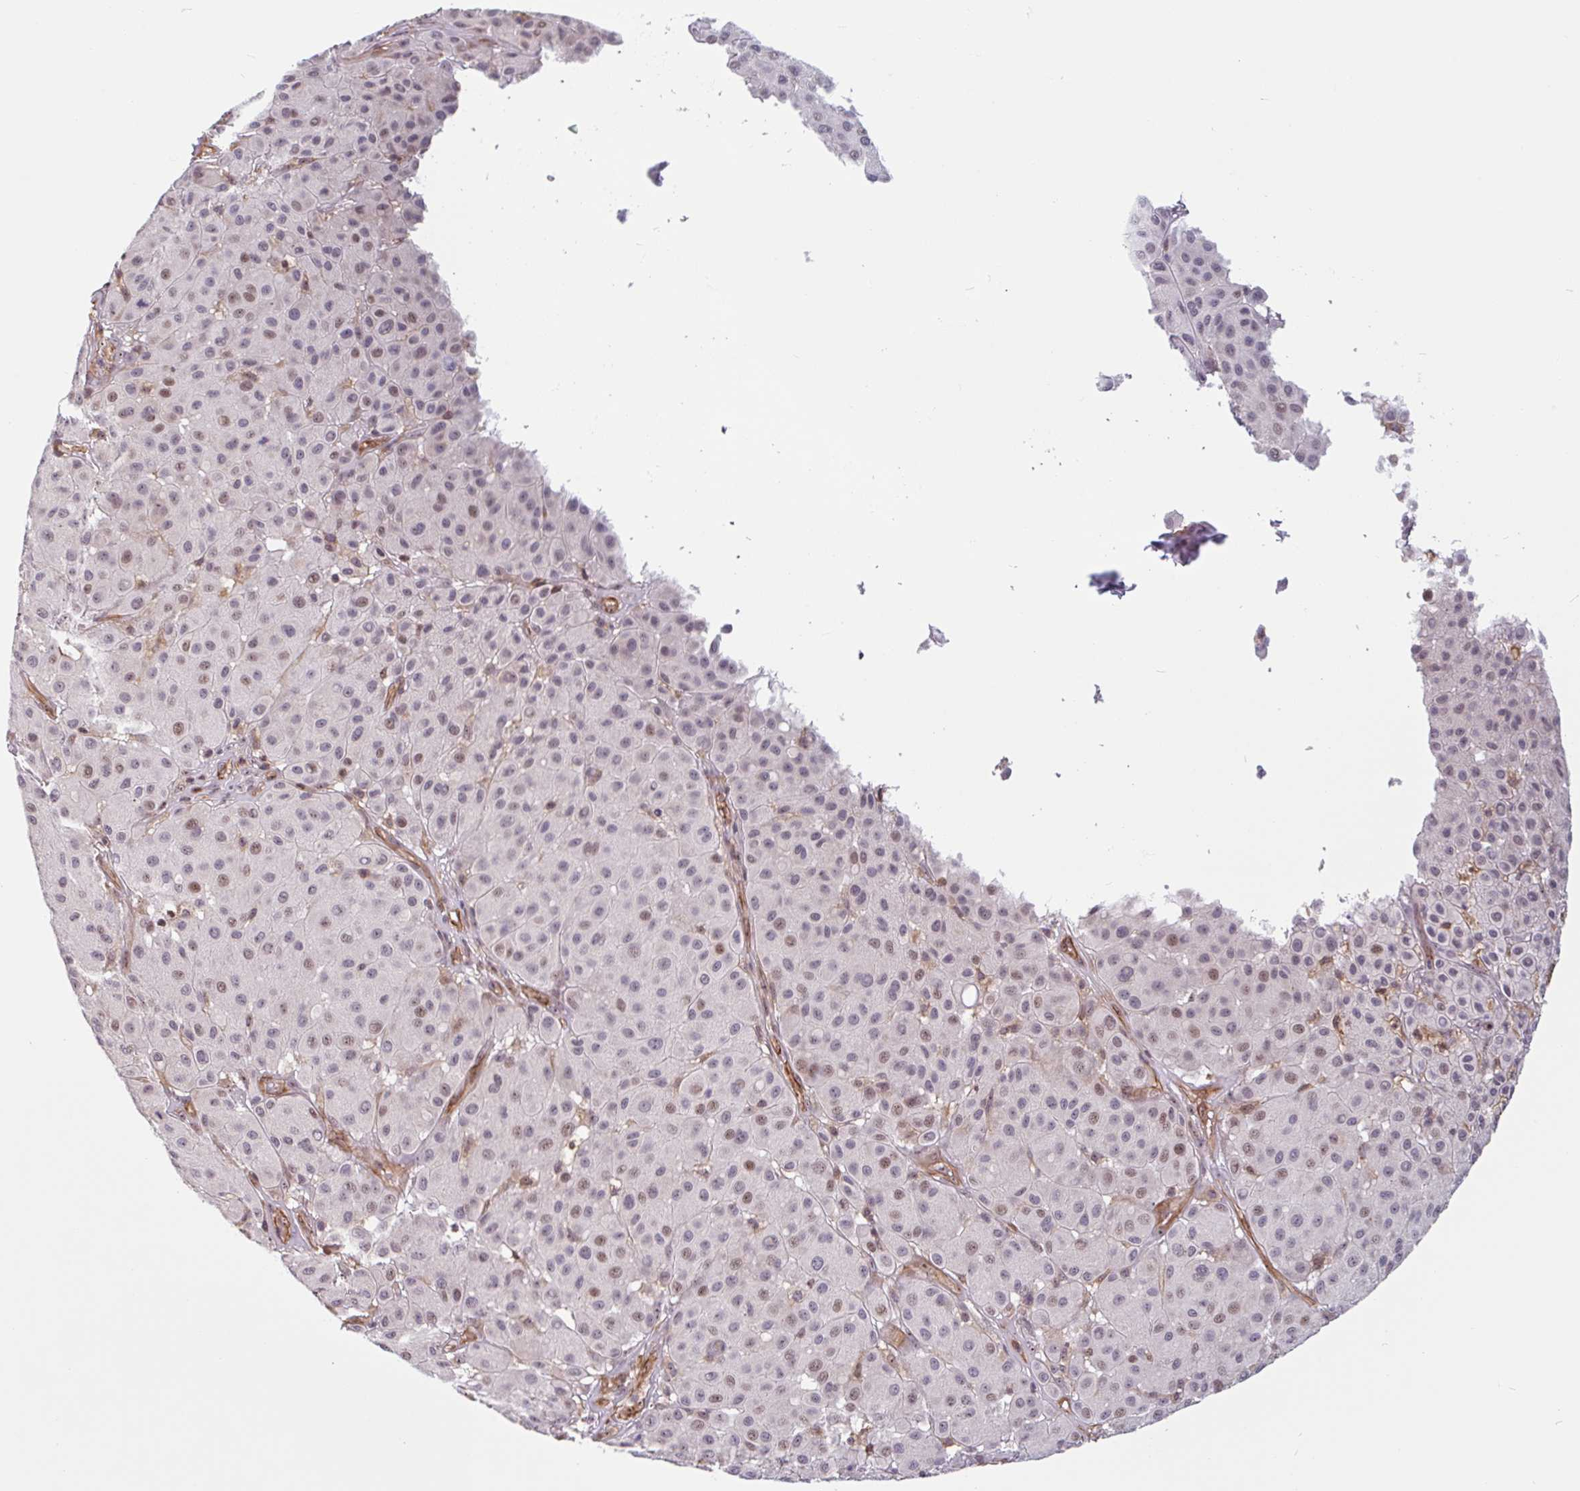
{"staining": {"intensity": "moderate", "quantity": "<25%", "location": "nuclear"}, "tissue": "melanoma", "cell_type": "Tumor cells", "image_type": "cancer", "snomed": [{"axis": "morphology", "description": "Malignant melanoma, Metastatic site"}, {"axis": "topography", "description": "Smooth muscle"}], "caption": "Protein staining of melanoma tissue shows moderate nuclear positivity in about <25% of tumor cells.", "gene": "ZNF689", "patient": {"sex": "male", "age": 41}}